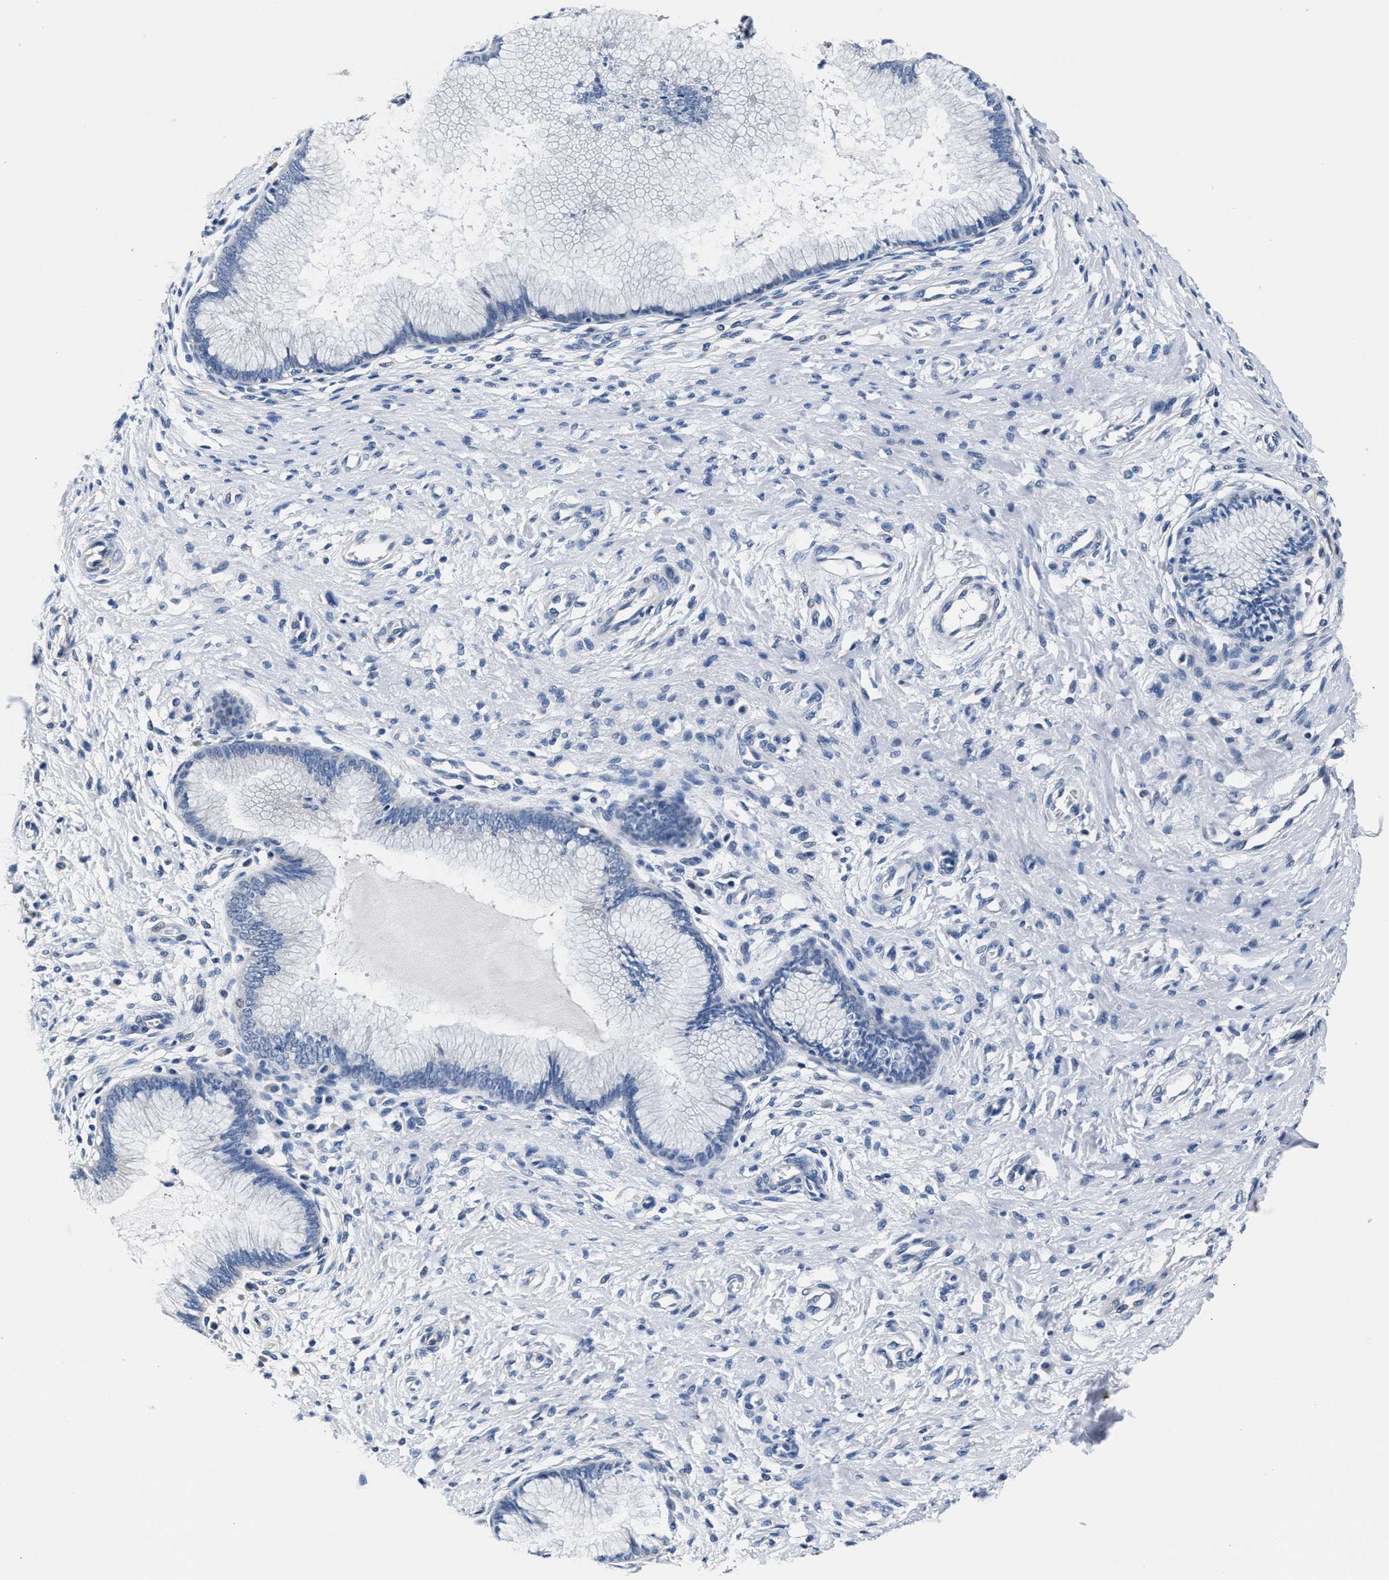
{"staining": {"intensity": "negative", "quantity": "none", "location": "none"}, "tissue": "cervix", "cell_type": "Glandular cells", "image_type": "normal", "snomed": [{"axis": "morphology", "description": "Normal tissue, NOS"}, {"axis": "topography", "description": "Cervix"}], "caption": "Cervix stained for a protein using IHC shows no positivity glandular cells.", "gene": "GSTM1", "patient": {"sex": "female", "age": 55}}